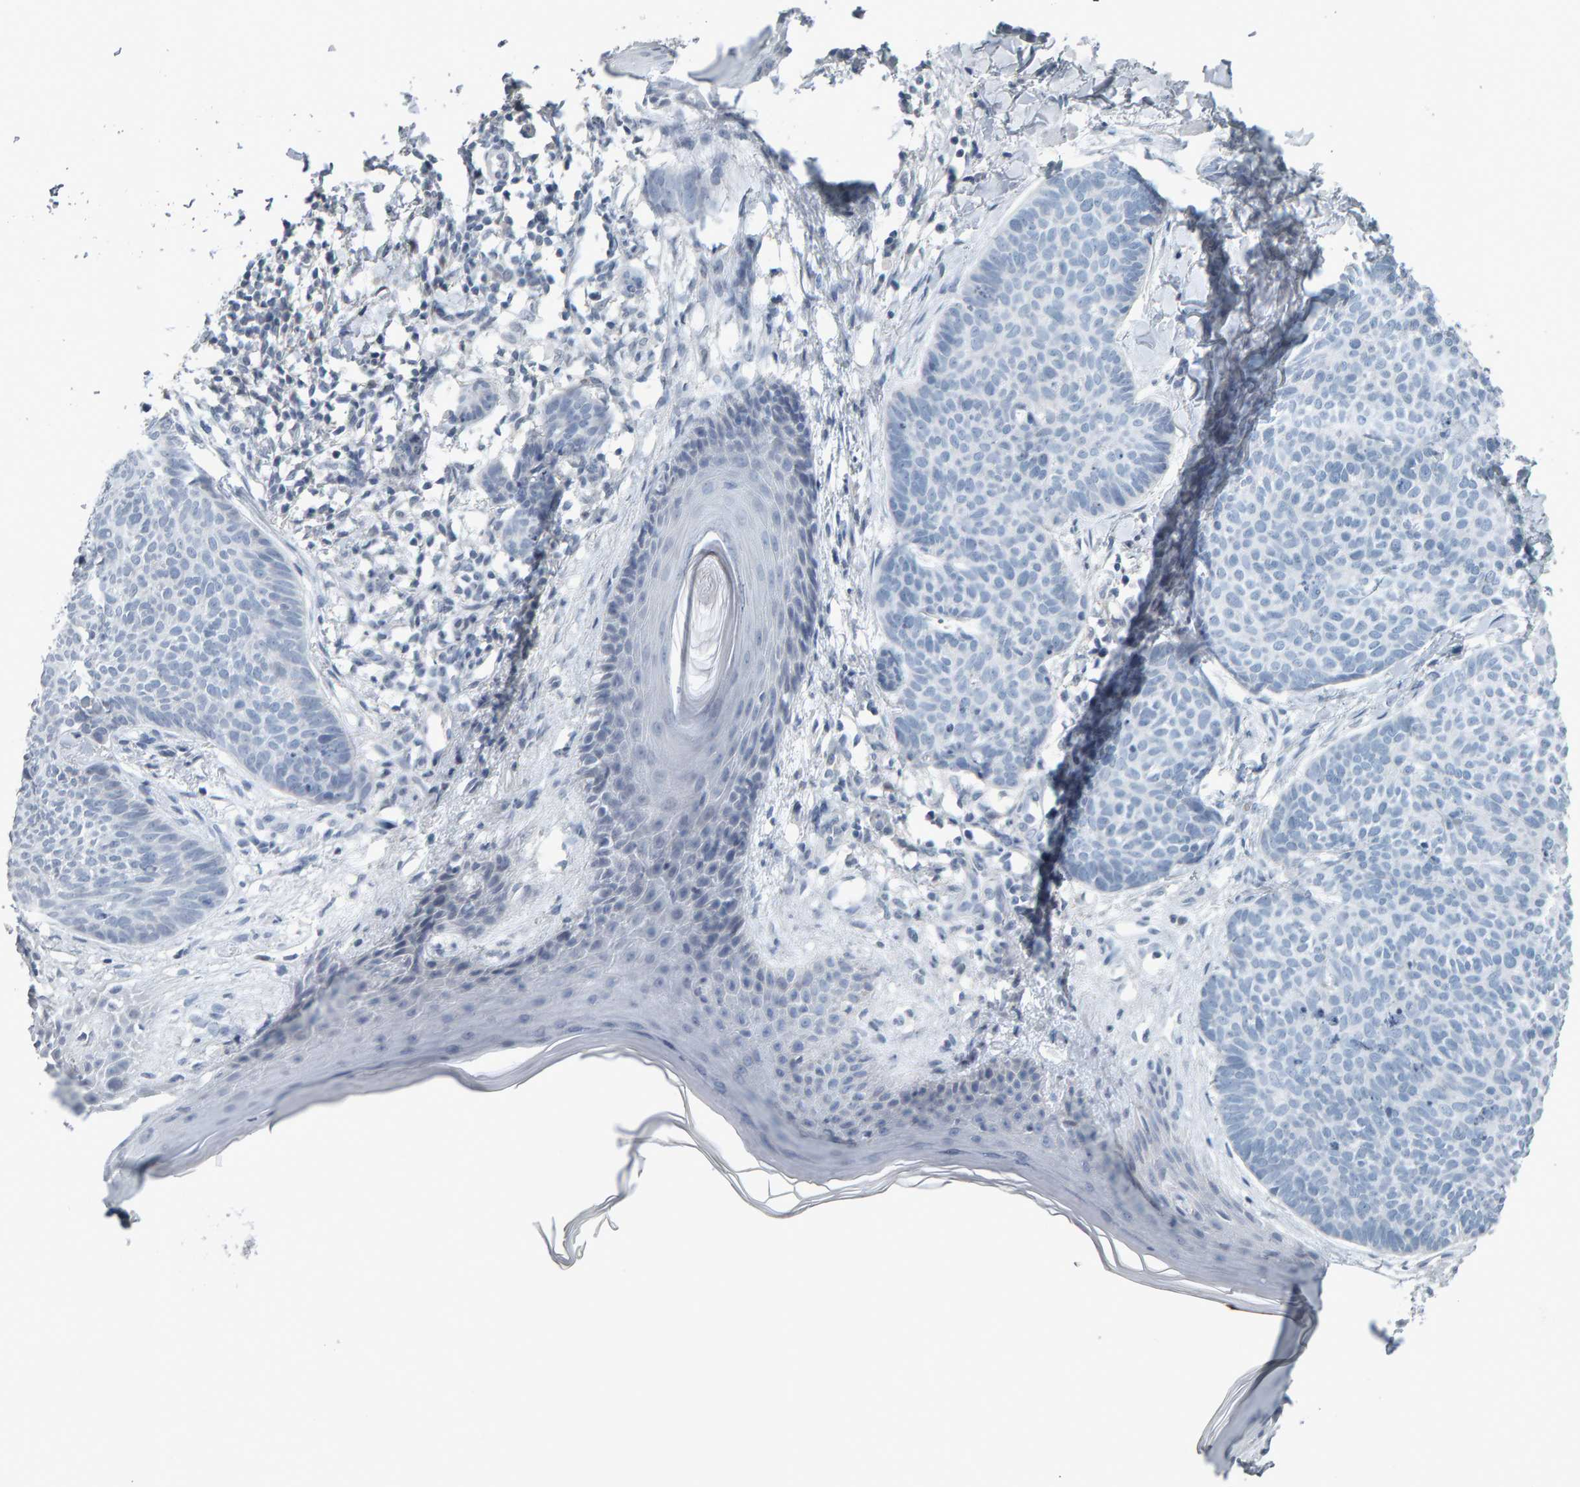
{"staining": {"intensity": "negative", "quantity": "none", "location": "none"}, "tissue": "skin cancer", "cell_type": "Tumor cells", "image_type": "cancer", "snomed": [{"axis": "morphology", "description": "Normal tissue, NOS"}, {"axis": "morphology", "description": "Basal cell carcinoma"}, {"axis": "topography", "description": "Skin"}], "caption": "This image is of skin cancer stained with immunohistochemistry to label a protein in brown with the nuclei are counter-stained blue. There is no positivity in tumor cells.", "gene": "PYY", "patient": {"sex": "male", "age": 50}}